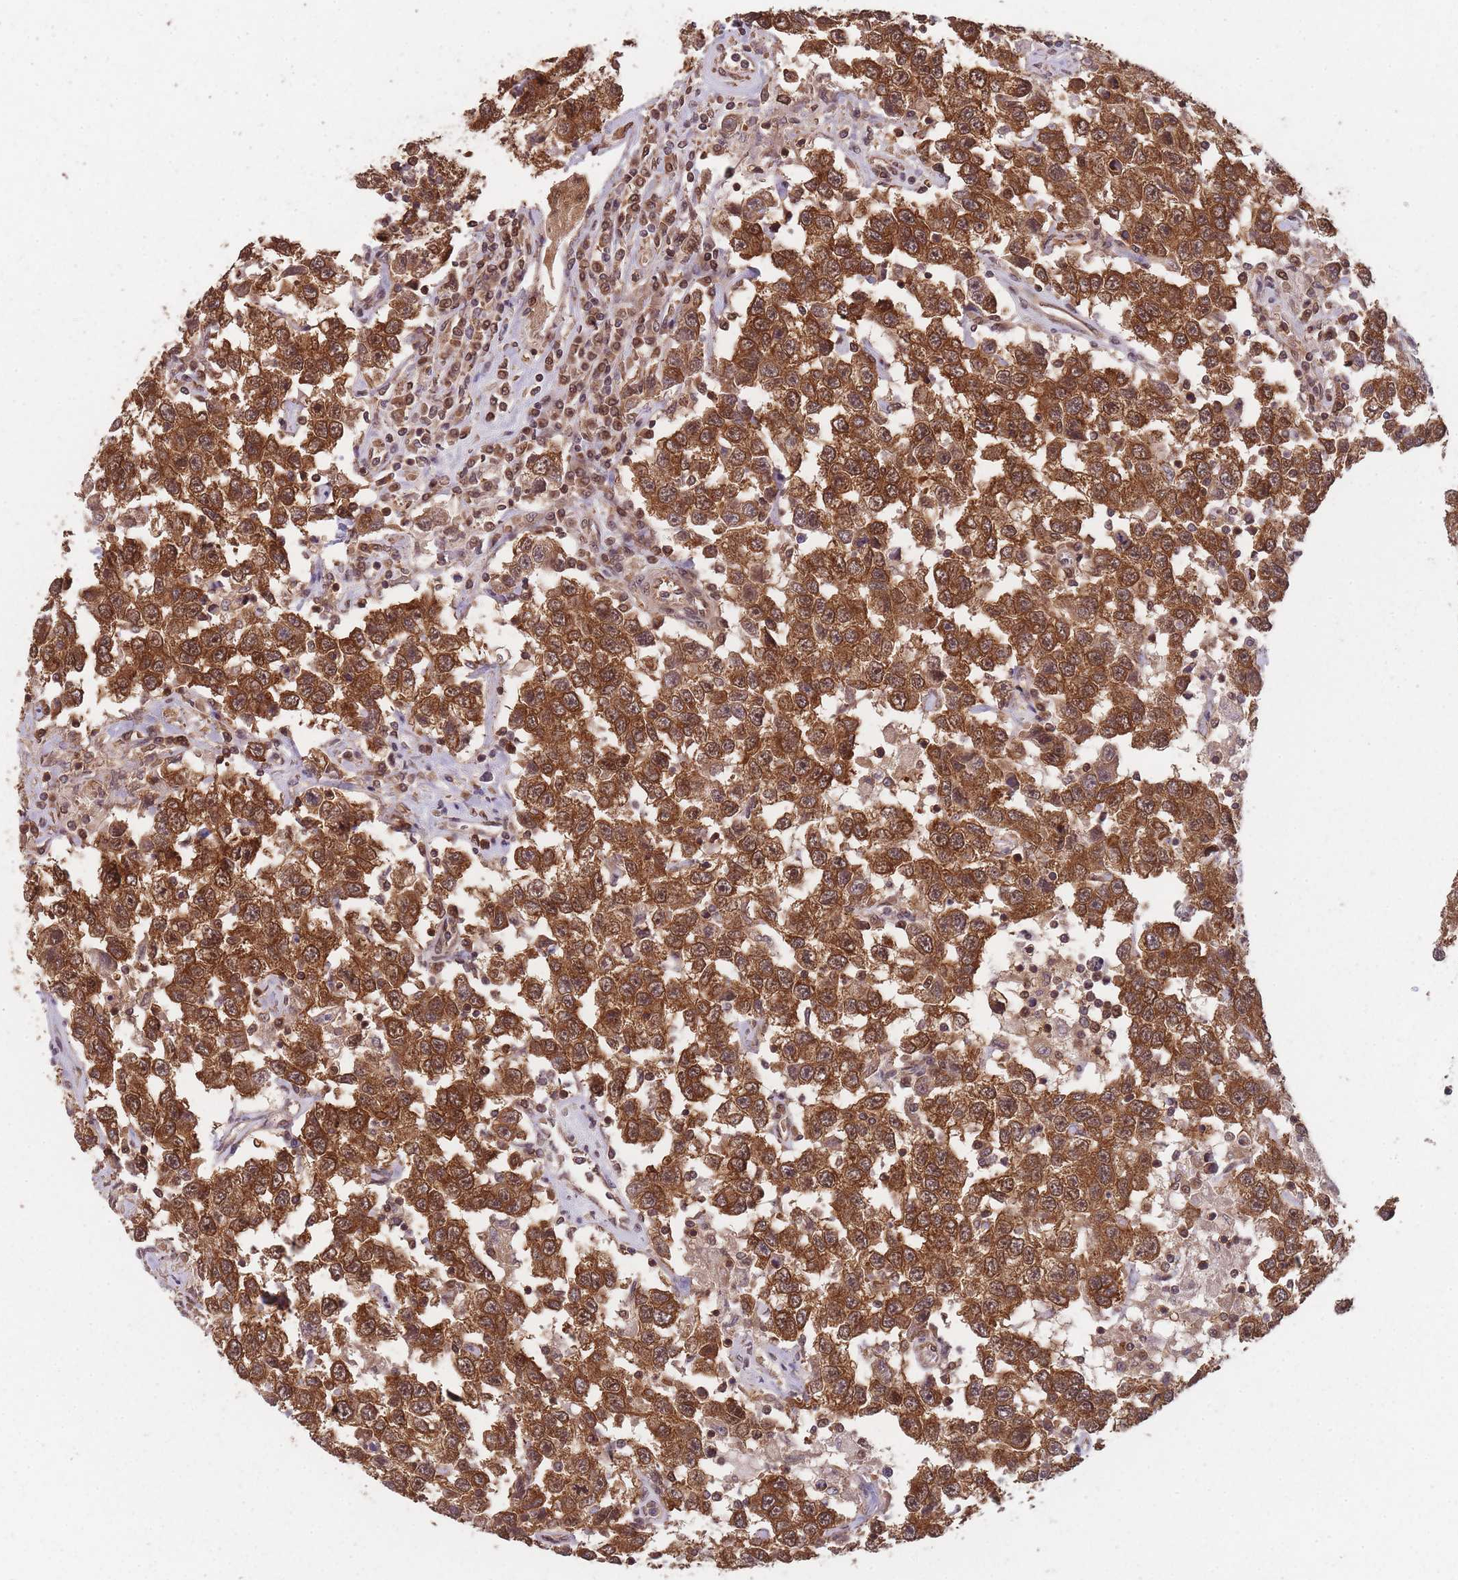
{"staining": {"intensity": "moderate", "quantity": ">75%", "location": "cytoplasmic/membranous"}, "tissue": "testis cancer", "cell_type": "Tumor cells", "image_type": "cancer", "snomed": [{"axis": "morphology", "description": "Seminoma, NOS"}, {"axis": "topography", "description": "Testis"}], "caption": "IHC photomicrograph of testis seminoma stained for a protein (brown), which shows medium levels of moderate cytoplasmic/membranous expression in about >75% of tumor cells.", "gene": "PPP6R3", "patient": {"sex": "male", "age": 41}}